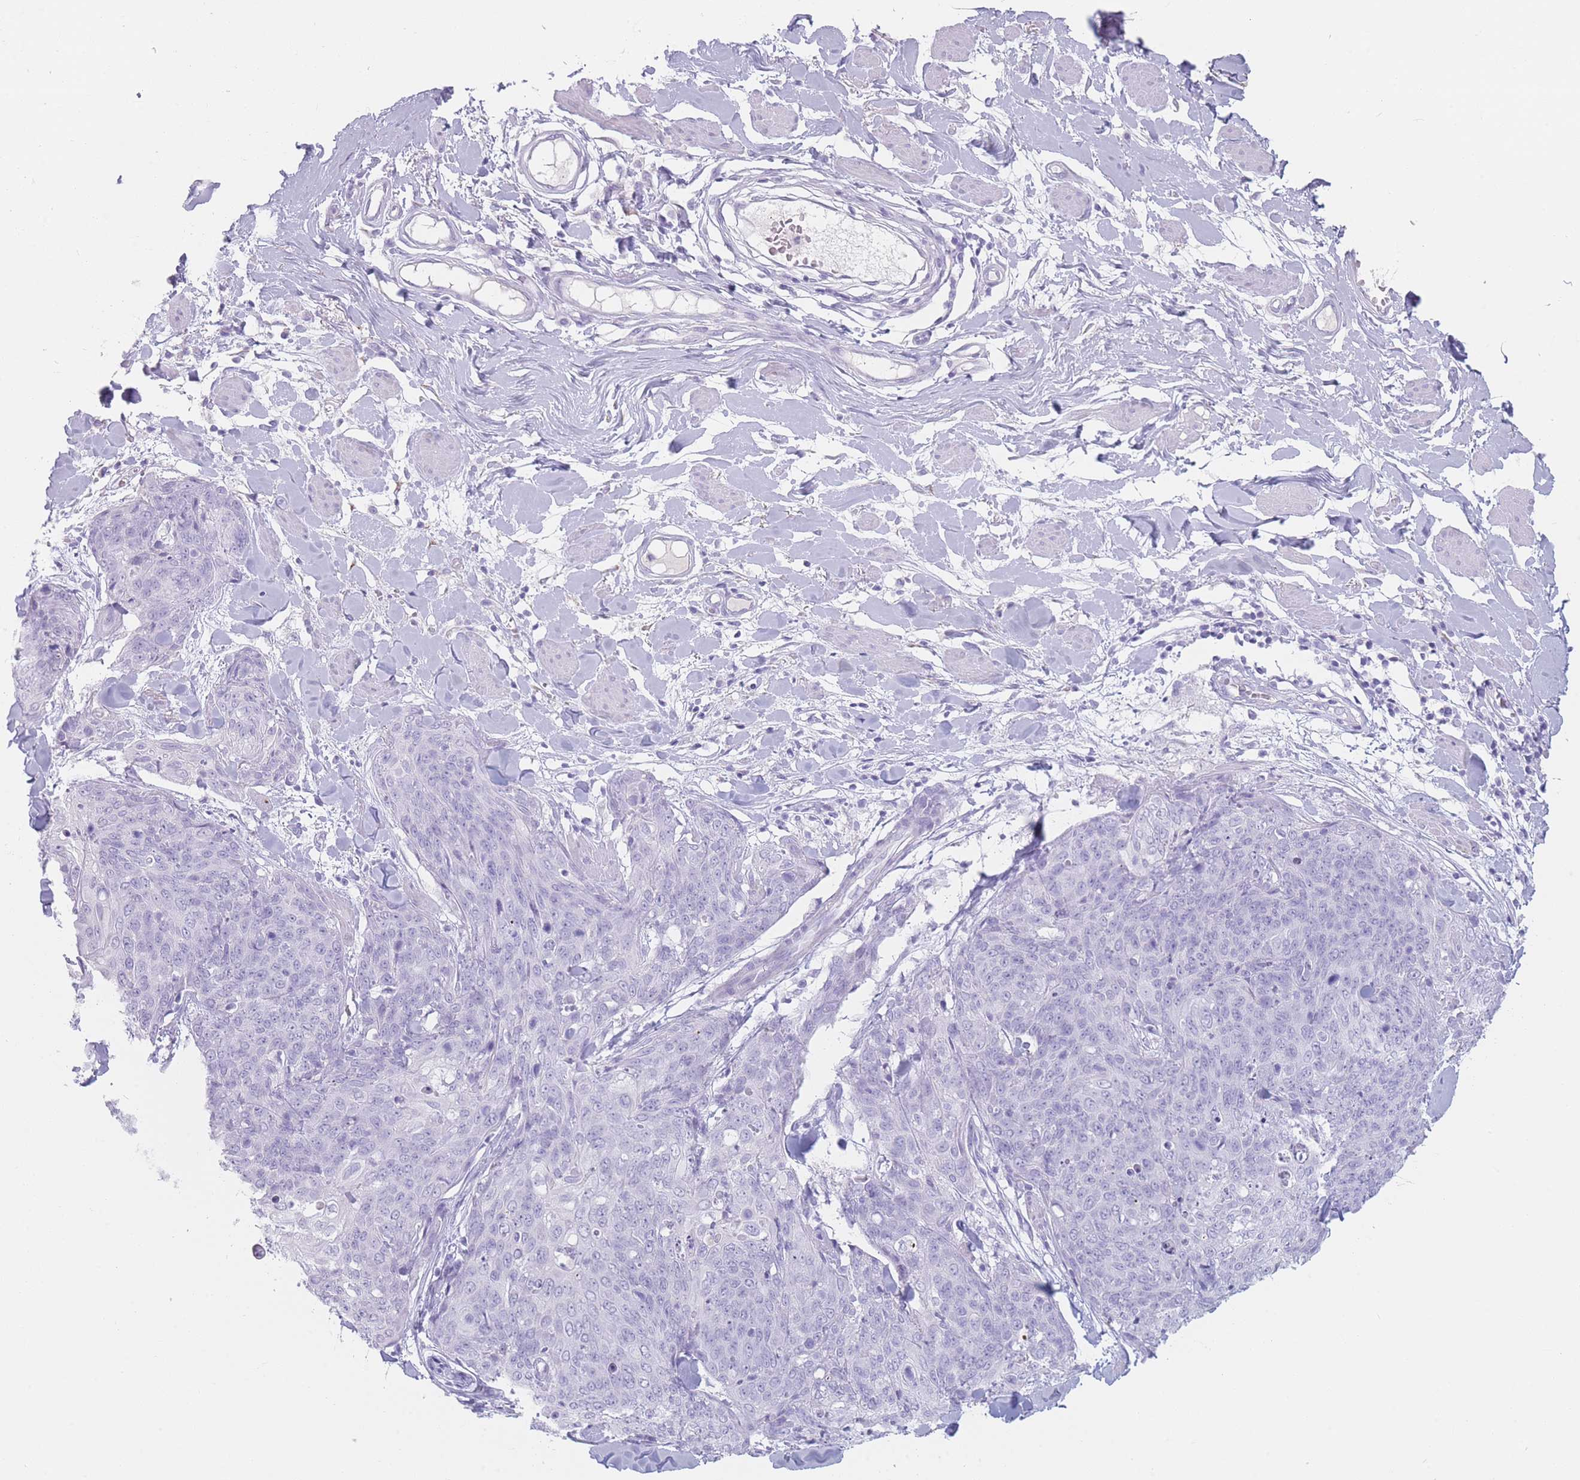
{"staining": {"intensity": "negative", "quantity": "none", "location": "none"}, "tissue": "skin cancer", "cell_type": "Tumor cells", "image_type": "cancer", "snomed": [{"axis": "morphology", "description": "Squamous cell carcinoma, NOS"}, {"axis": "topography", "description": "Skin"}, {"axis": "topography", "description": "Vulva"}], "caption": "Protein analysis of skin squamous cell carcinoma demonstrates no significant staining in tumor cells.", "gene": "GPR12", "patient": {"sex": "female", "age": 85}}